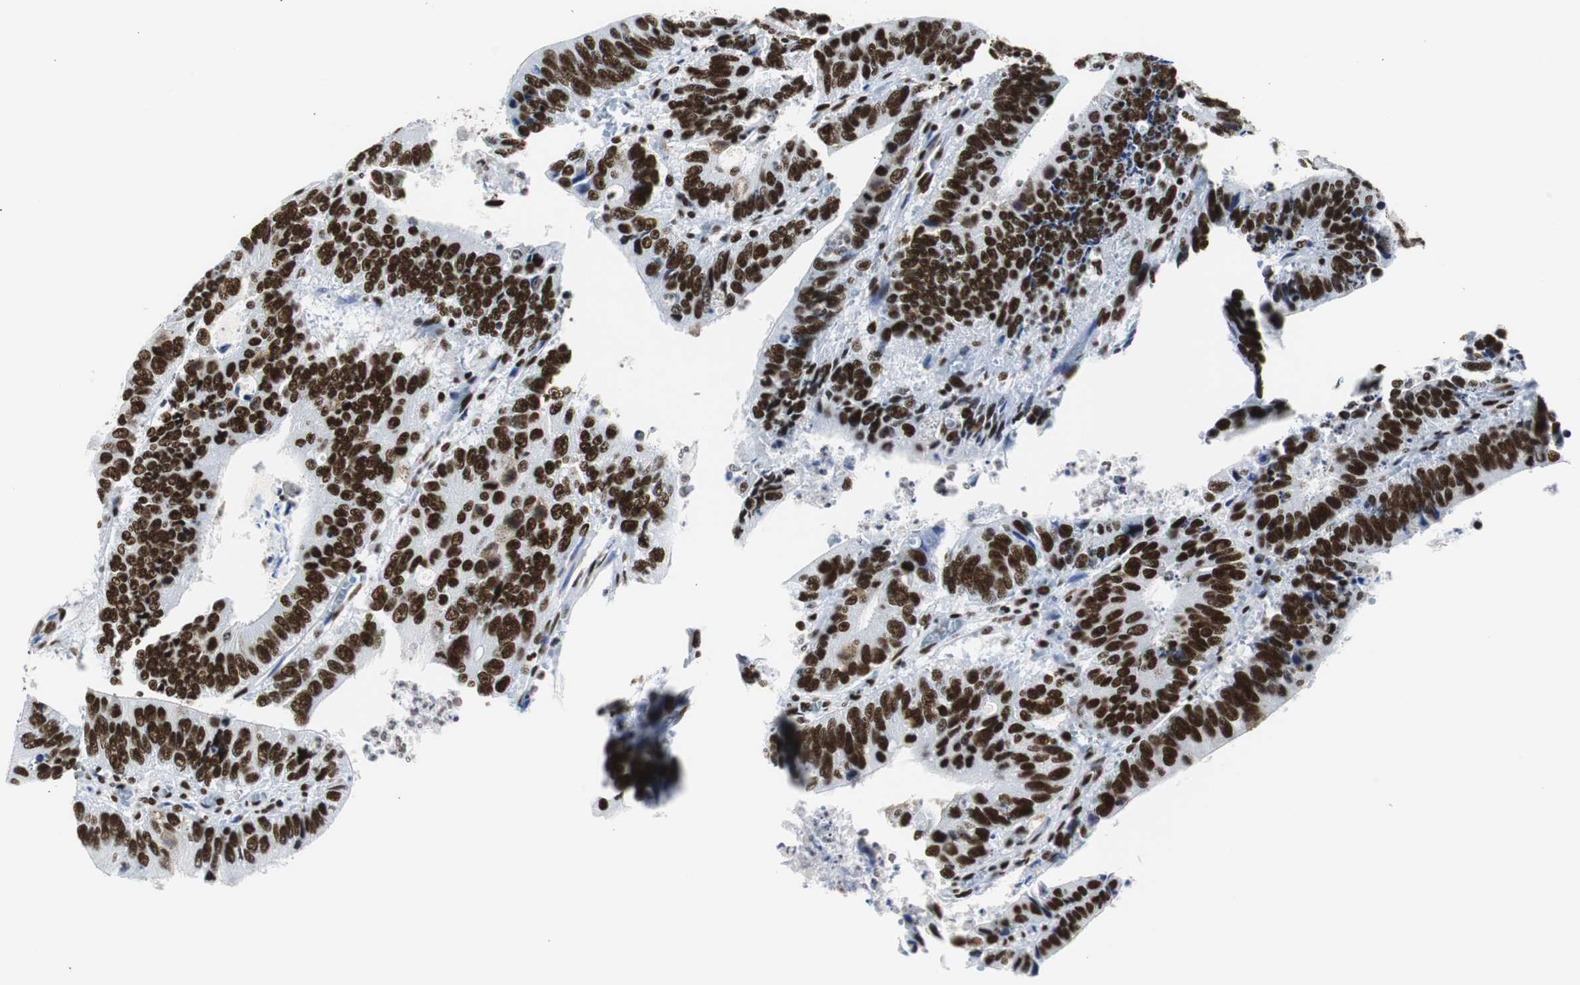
{"staining": {"intensity": "strong", "quantity": ">75%", "location": "nuclear"}, "tissue": "colorectal cancer", "cell_type": "Tumor cells", "image_type": "cancer", "snomed": [{"axis": "morphology", "description": "Adenocarcinoma, NOS"}, {"axis": "topography", "description": "Colon"}], "caption": "Colorectal cancer (adenocarcinoma) stained with immunohistochemistry (IHC) displays strong nuclear expression in approximately >75% of tumor cells. The protein of interest is stained brown, and the nuclei are stained in blue (DAB (3,3'-diaminobenzidine) IHC with brightfield microscopy, high magnification).", "gene": "HNRNPH2", "patient": {"sex": "male", "age": 72}}